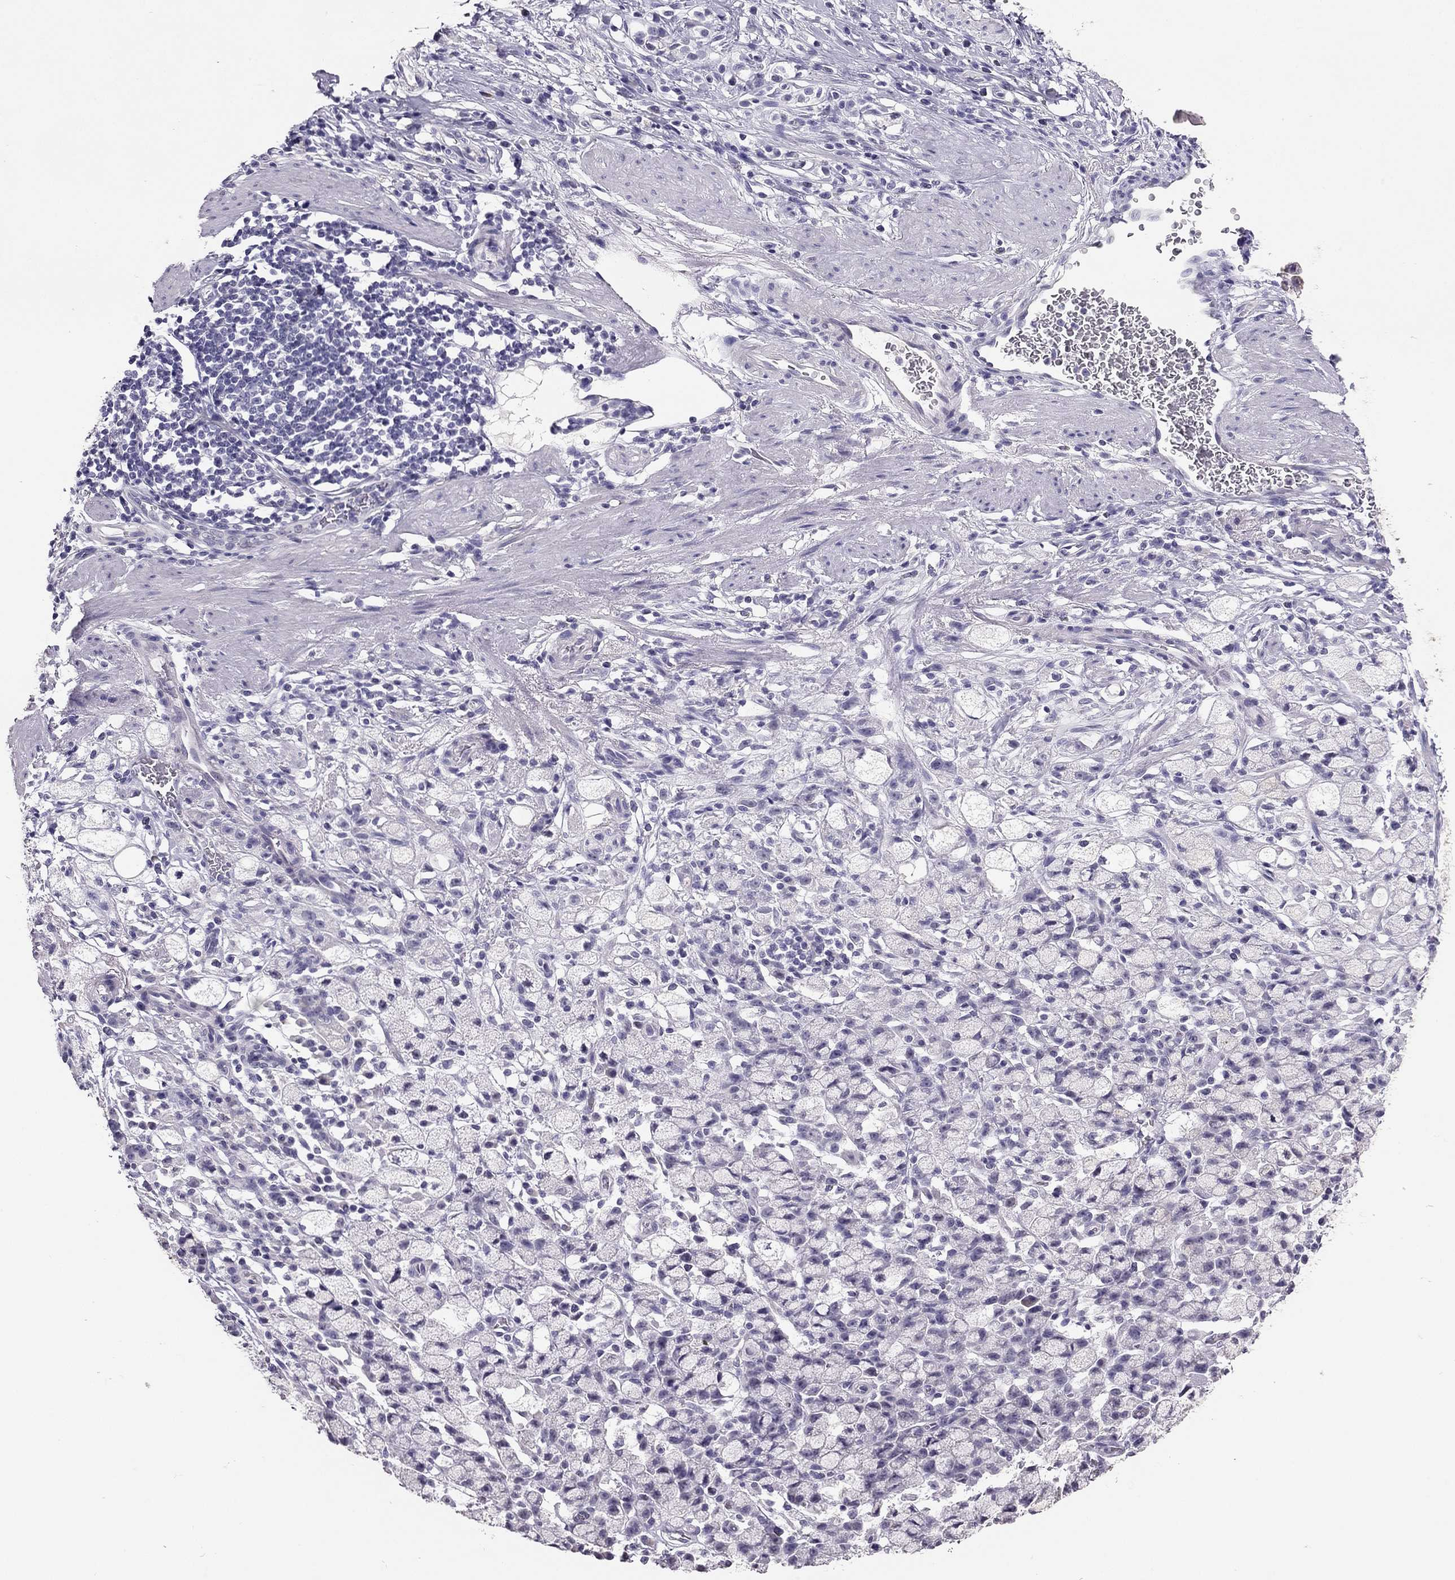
{"staining": {"intensity": "negative", "quantity": "none", "location": "none"}, "tissue": "stomach cancer", "cell_type": "Tumor cells", "image_type": "cancer", "snomed": [{"axis": "morphology", "description": "Adenocarcinoma, NOS"}, {"axis": "topography", "description": "Stomach"}], "caption": "A high-resolution histopathology image shows IHC staining of stomach cancer, which reveals no significant positivity in tumor cells.", "gene": "RHO", "patient": {"sex": "male", "age": 58}}